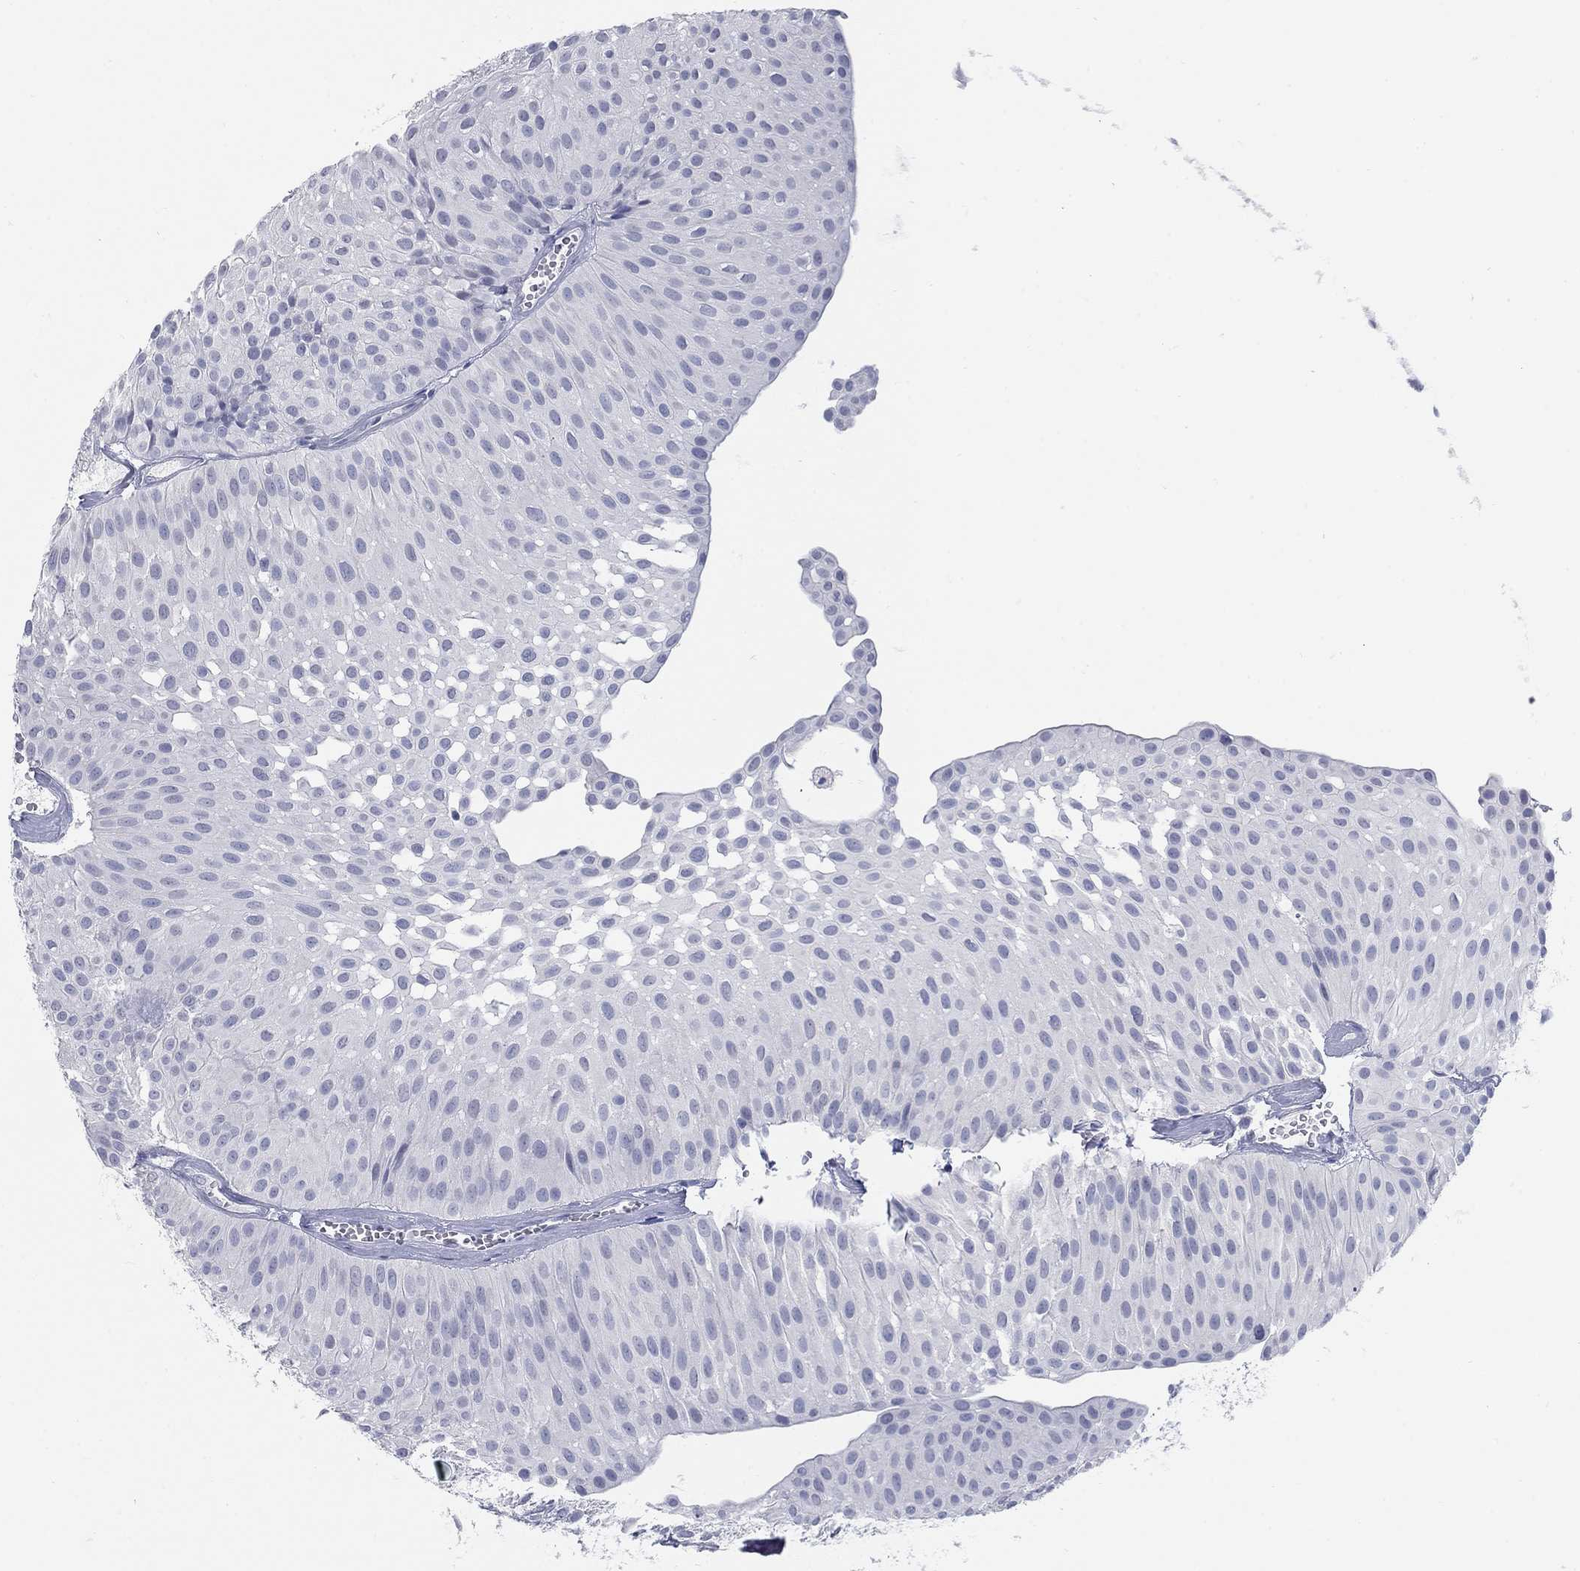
{"staining": {"intensity": "negative", "quantity": "none", "location": "none"}, "tissue": "urothelial cancer", "cell_type": "Tumor cells", "image_type": "cancer", "snomed": [{"axis": "morphology", "description": "Urothelial carcinoma, Low grade"}, {"axis": "topography", "description": "Urinary bladder"}], "caption": "Urothelial cancer stained for a protein using IHC exhibits no staining tumor cells.", "gene": "ATP6V1G2", "patient": {"sex": "male", "age": 64}}